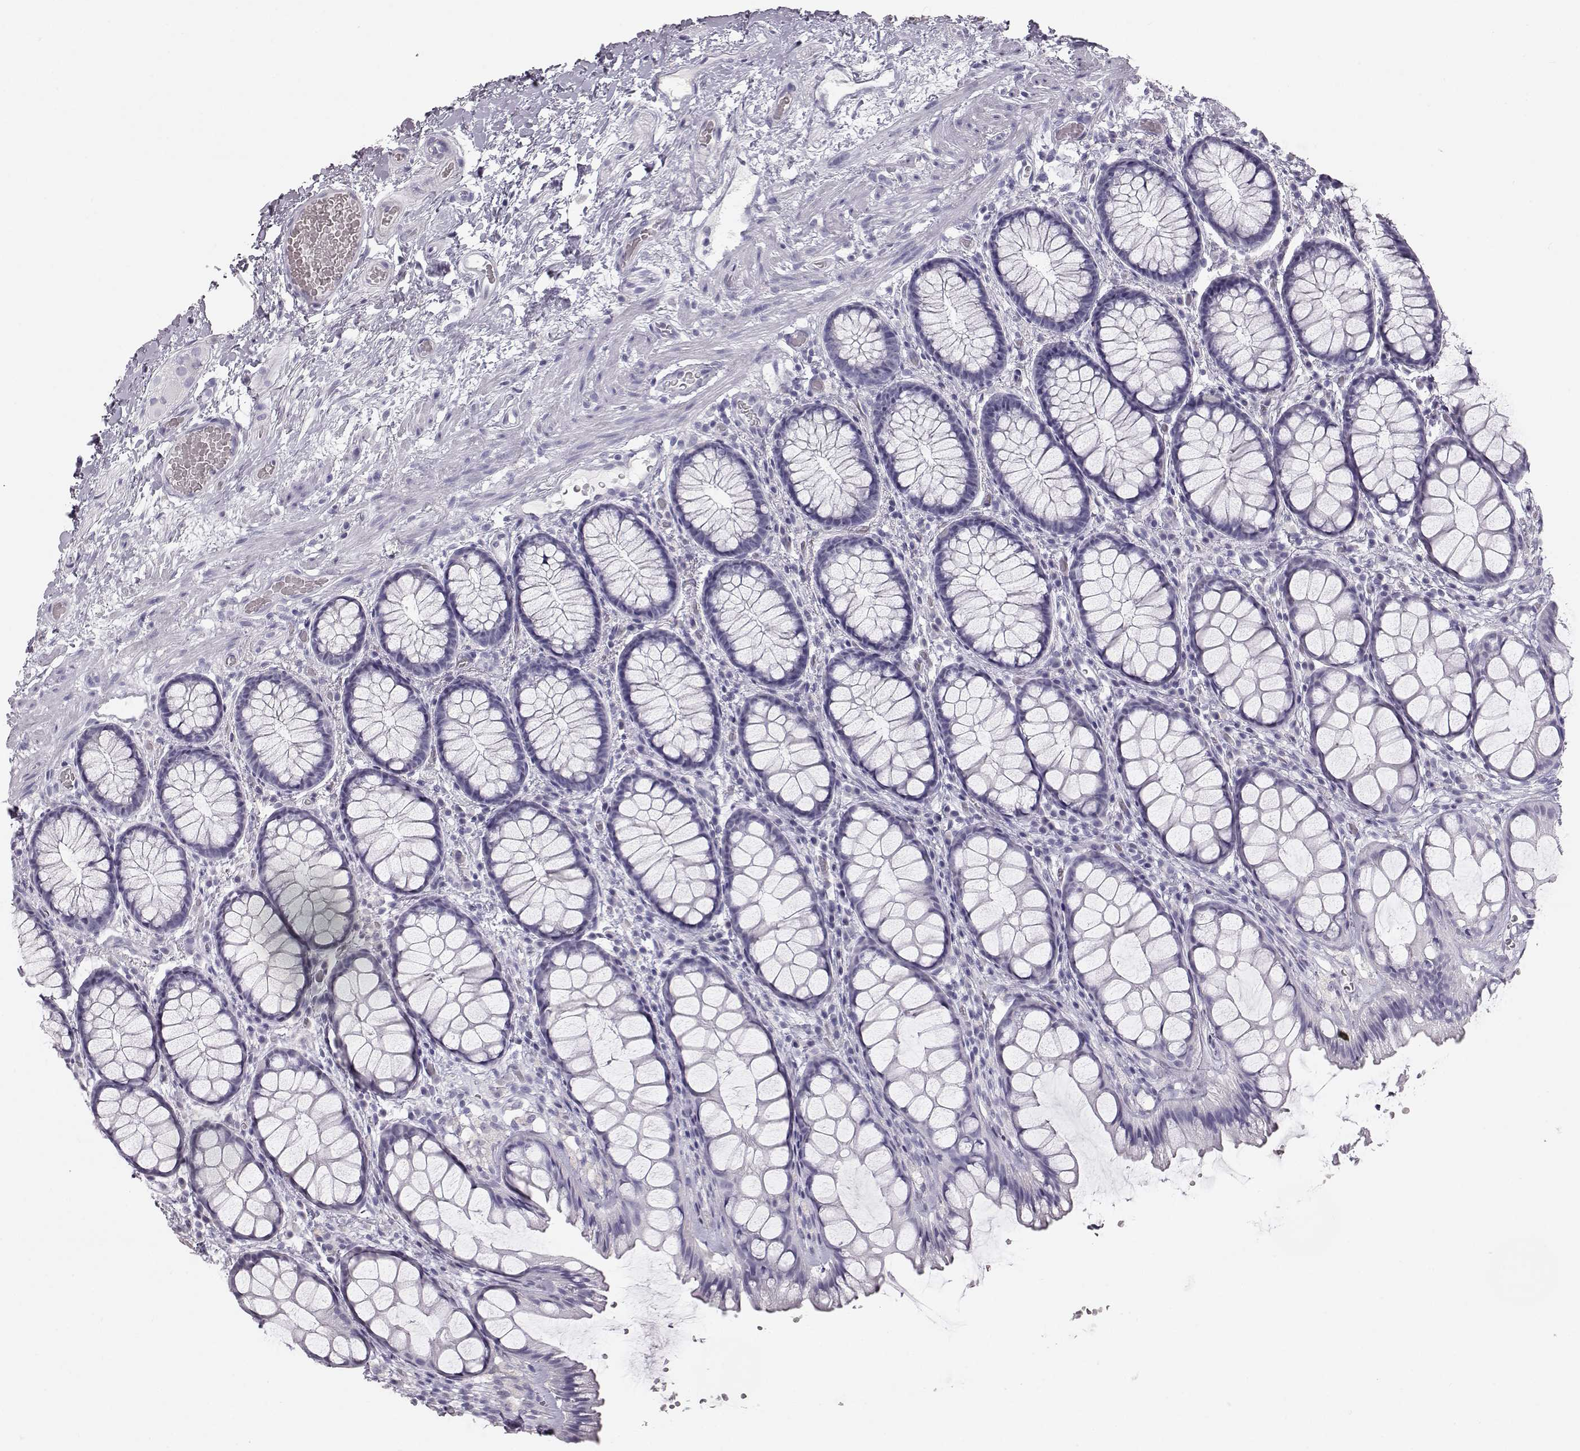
{"staining": {"intensity": "negative", "quantity": "none", "location": "none"}, "tissue": "rectum", "cell_type": "Glandular cells", "image_type": "normal", "snomed": [{"axis": "morphology", "description": "Normal tissue, NOS"}, {"axis": "topography", "description": "Rectum"}], "caption": "This is an immunohistochemistry (IHC) histopathology image of benign human rectum. There is no staining in glandular cells.", "gene": "KRT31", "patient": {"sex": "female", "age": 62}}